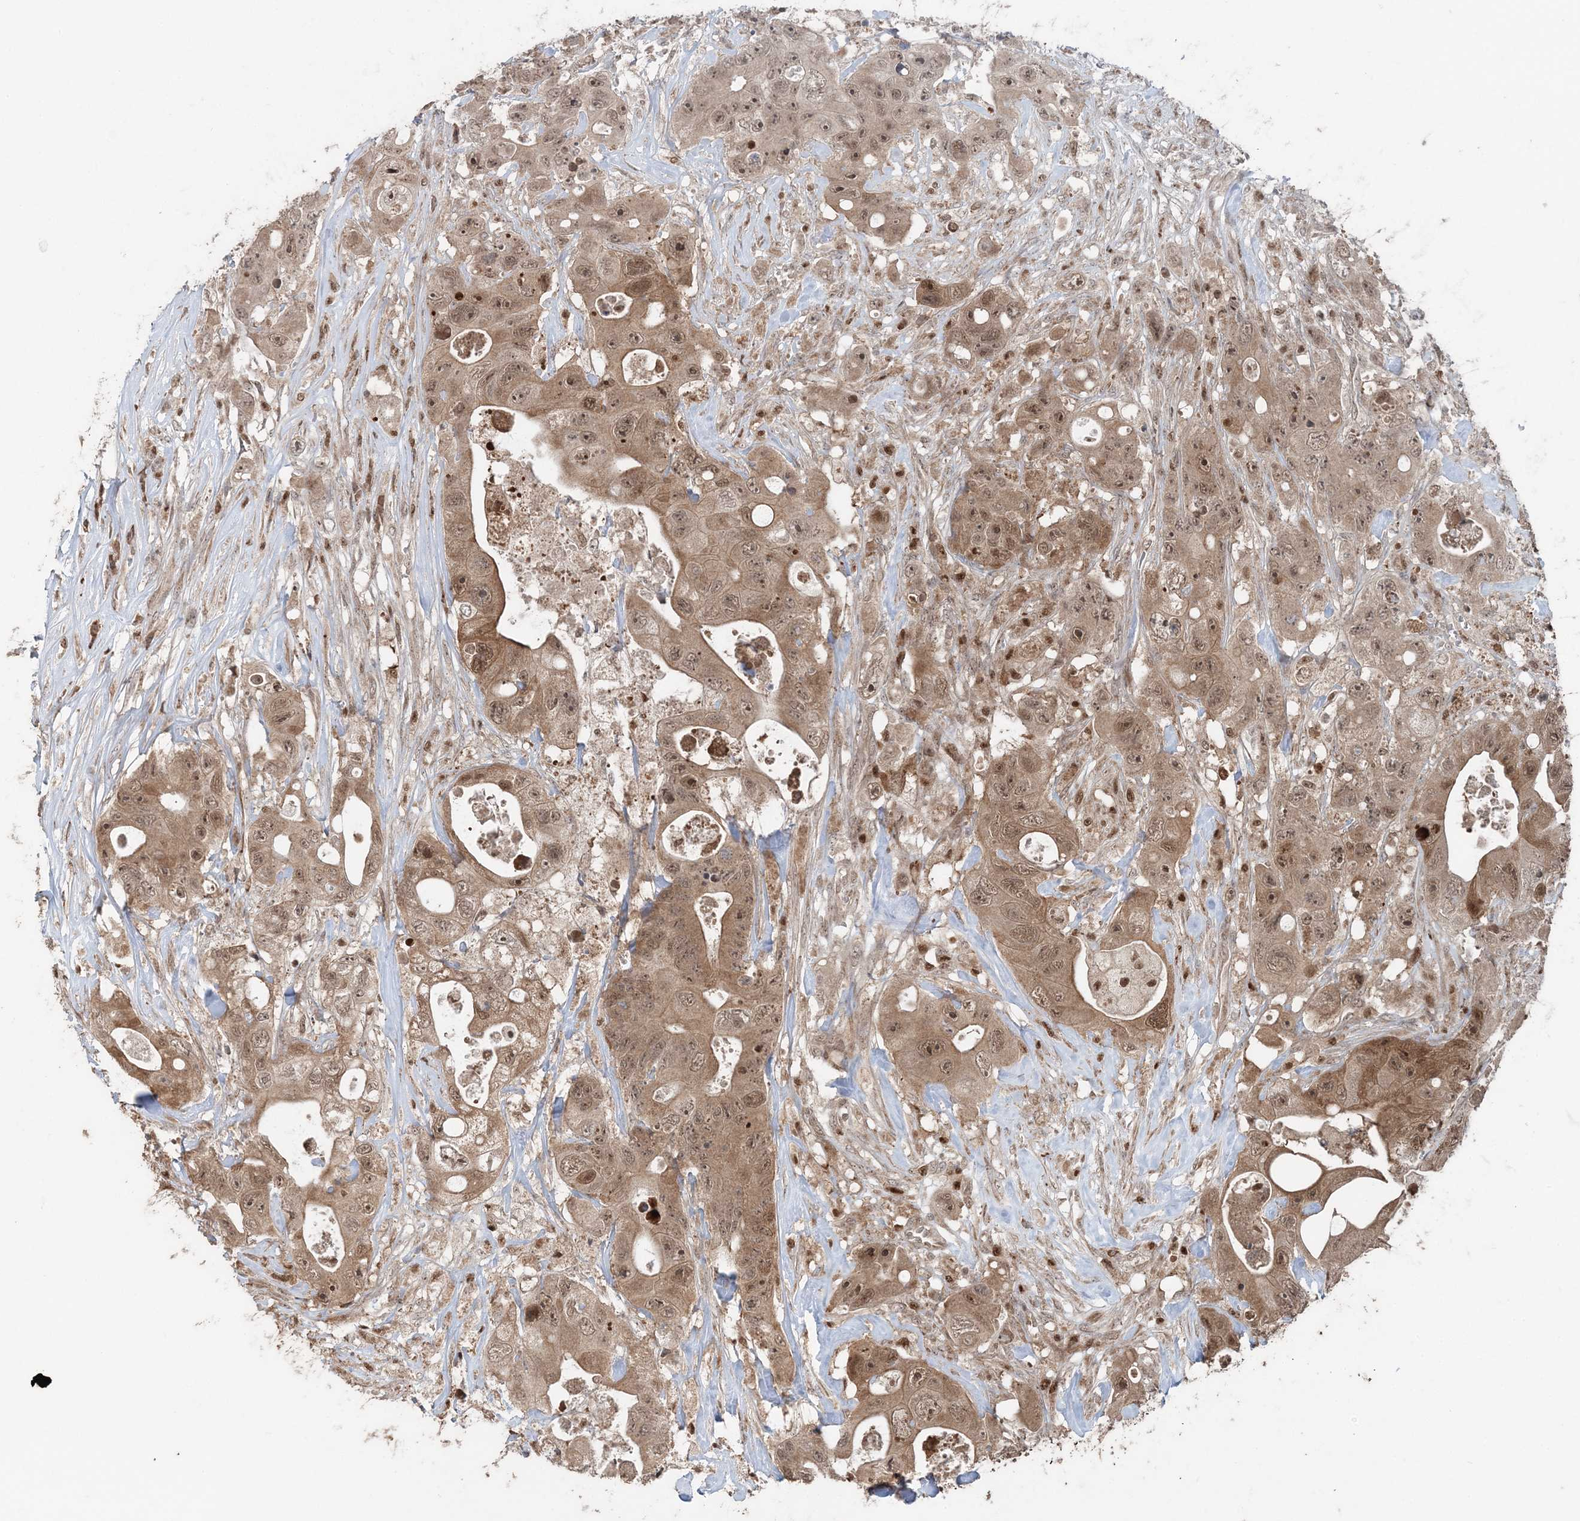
{"staining": {"intensity": "moderate", "quantity": ">75%", "location": "cytoplasmic/membranous,nuclear"}, "tissue": "colorectal cancer", "cell_type": "Tumor cells", "image_type": "cancer", "snomed": [{"axis": "morphology", "description": "Adenocarcinoma, NOS"}, {"axis": "topography", "description": "Colon"}], "caption": "Moderate cytoplasmic/membranous and nuclear positivity is present in approximately >75% of tumor cells in colorectal cancer.", "gene": "SLU7", "patient": {"sex": "female", "age": 46}}